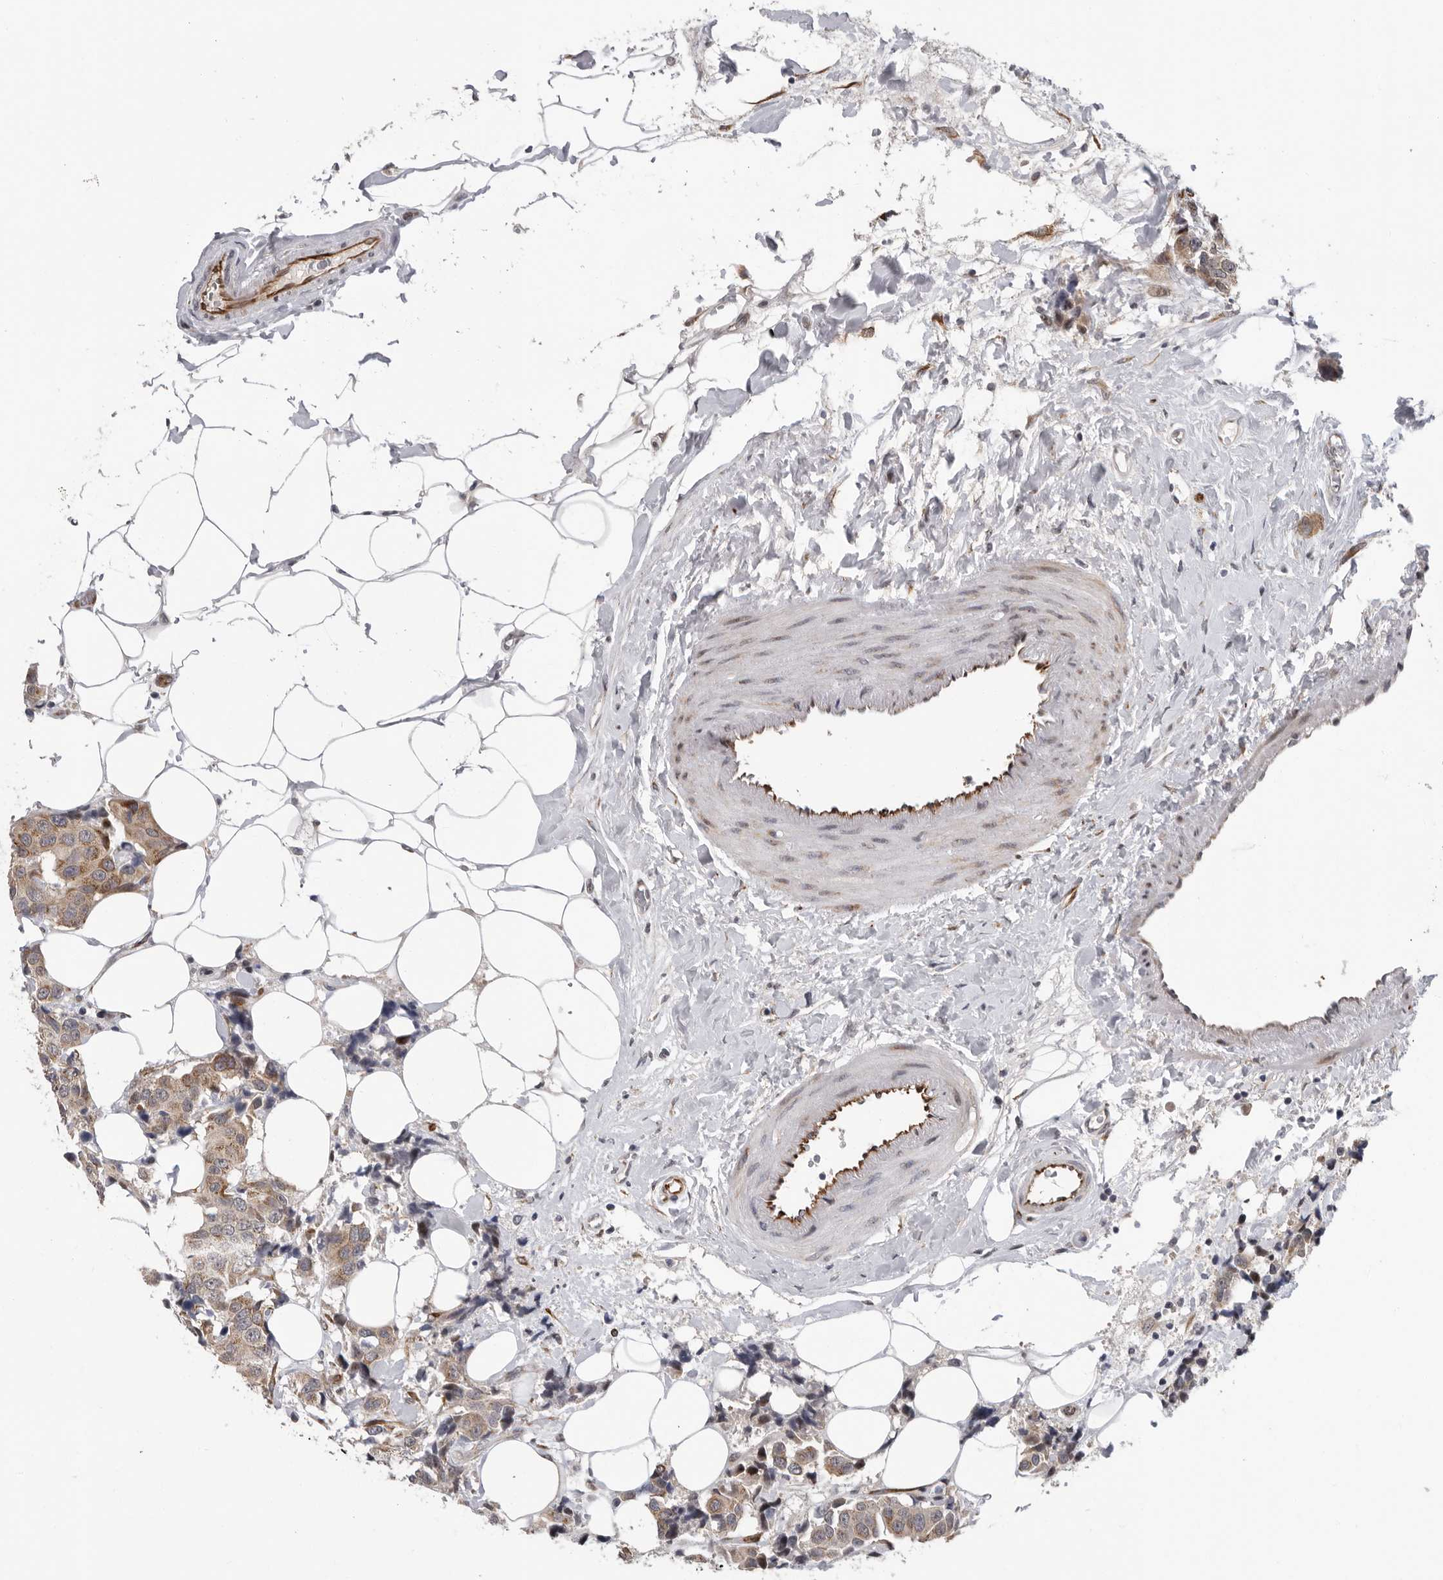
{"staining": {"intensity": "weak", "quantity": ">75%", "location": "cytoplasmic/membranous"}, "tissue": "breast cancer", "cell_type": "Tumor cells", "image_type": "cancer", "snomed": [{"axis": "morphology", "description": "Normal tissue, NOS"}, {"axis": "morphology", "description": "Duct carcinoma"}, {"axis": "topography", "description": "Breast"}], "caption": "DAB immunohistochemical staining of breast cancer (invasive ductal carcinoma) shows weak cytoplasmic/membranous protein expression in approximately >75% of tumor cells.", "gene": "RALGPS2", "patient": {"sex": "female", "age": 39}}